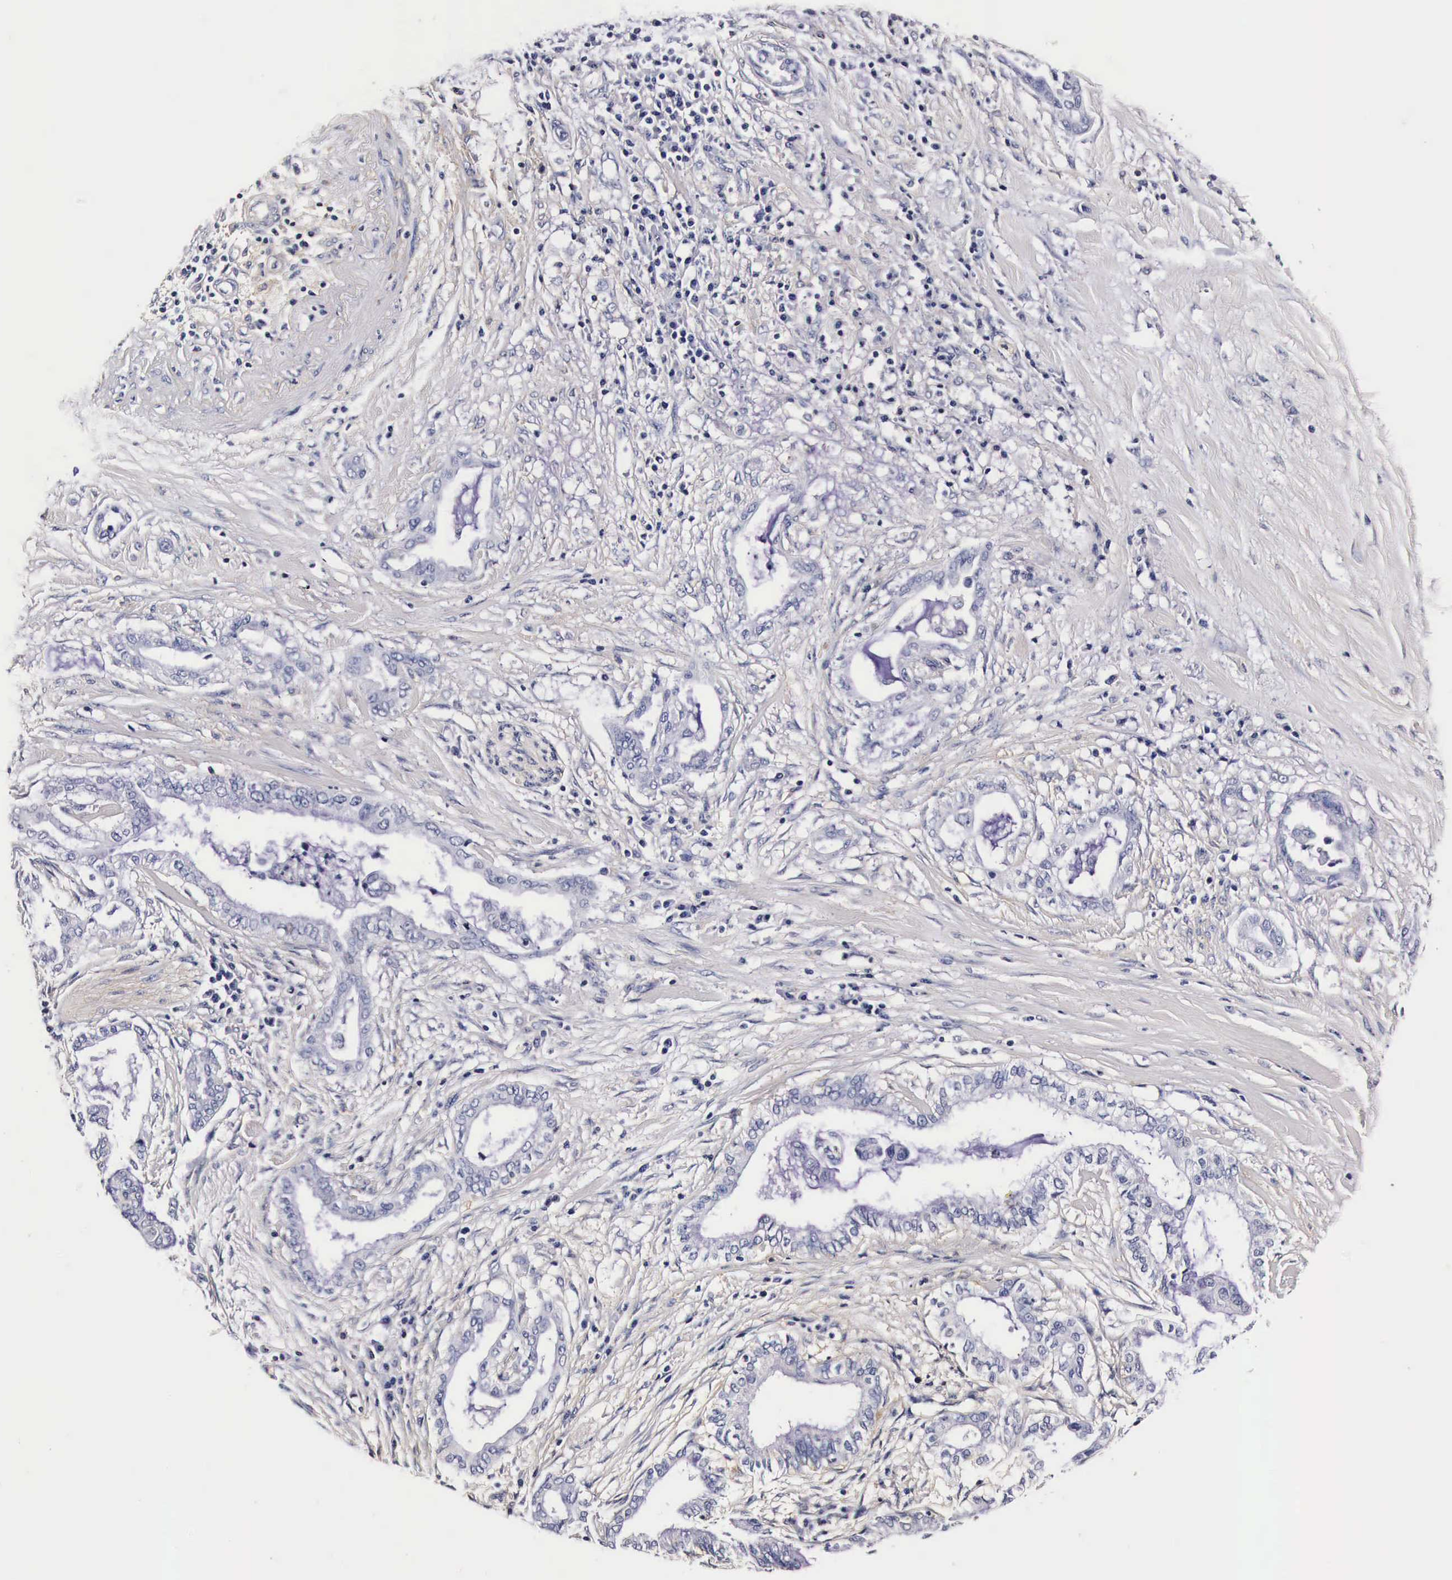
{"staining": {"intensity": "negative", "quantity": "none", "location": "none"}, "tissue": "pancreatic cancer", "cell_type": "Tumor cells", "image_type": "cancer", "snomed": [{"axis": "morphology", "description": "Adenocarcinoma, NOS"}, {"axis": "topography", "description": "Pancreas"}], "caption": "Tumor cells show no significant staining in pancreatic adenocarcinoma.", "gene": "RP2", "patient": {"sex": "female", "age": 64}}